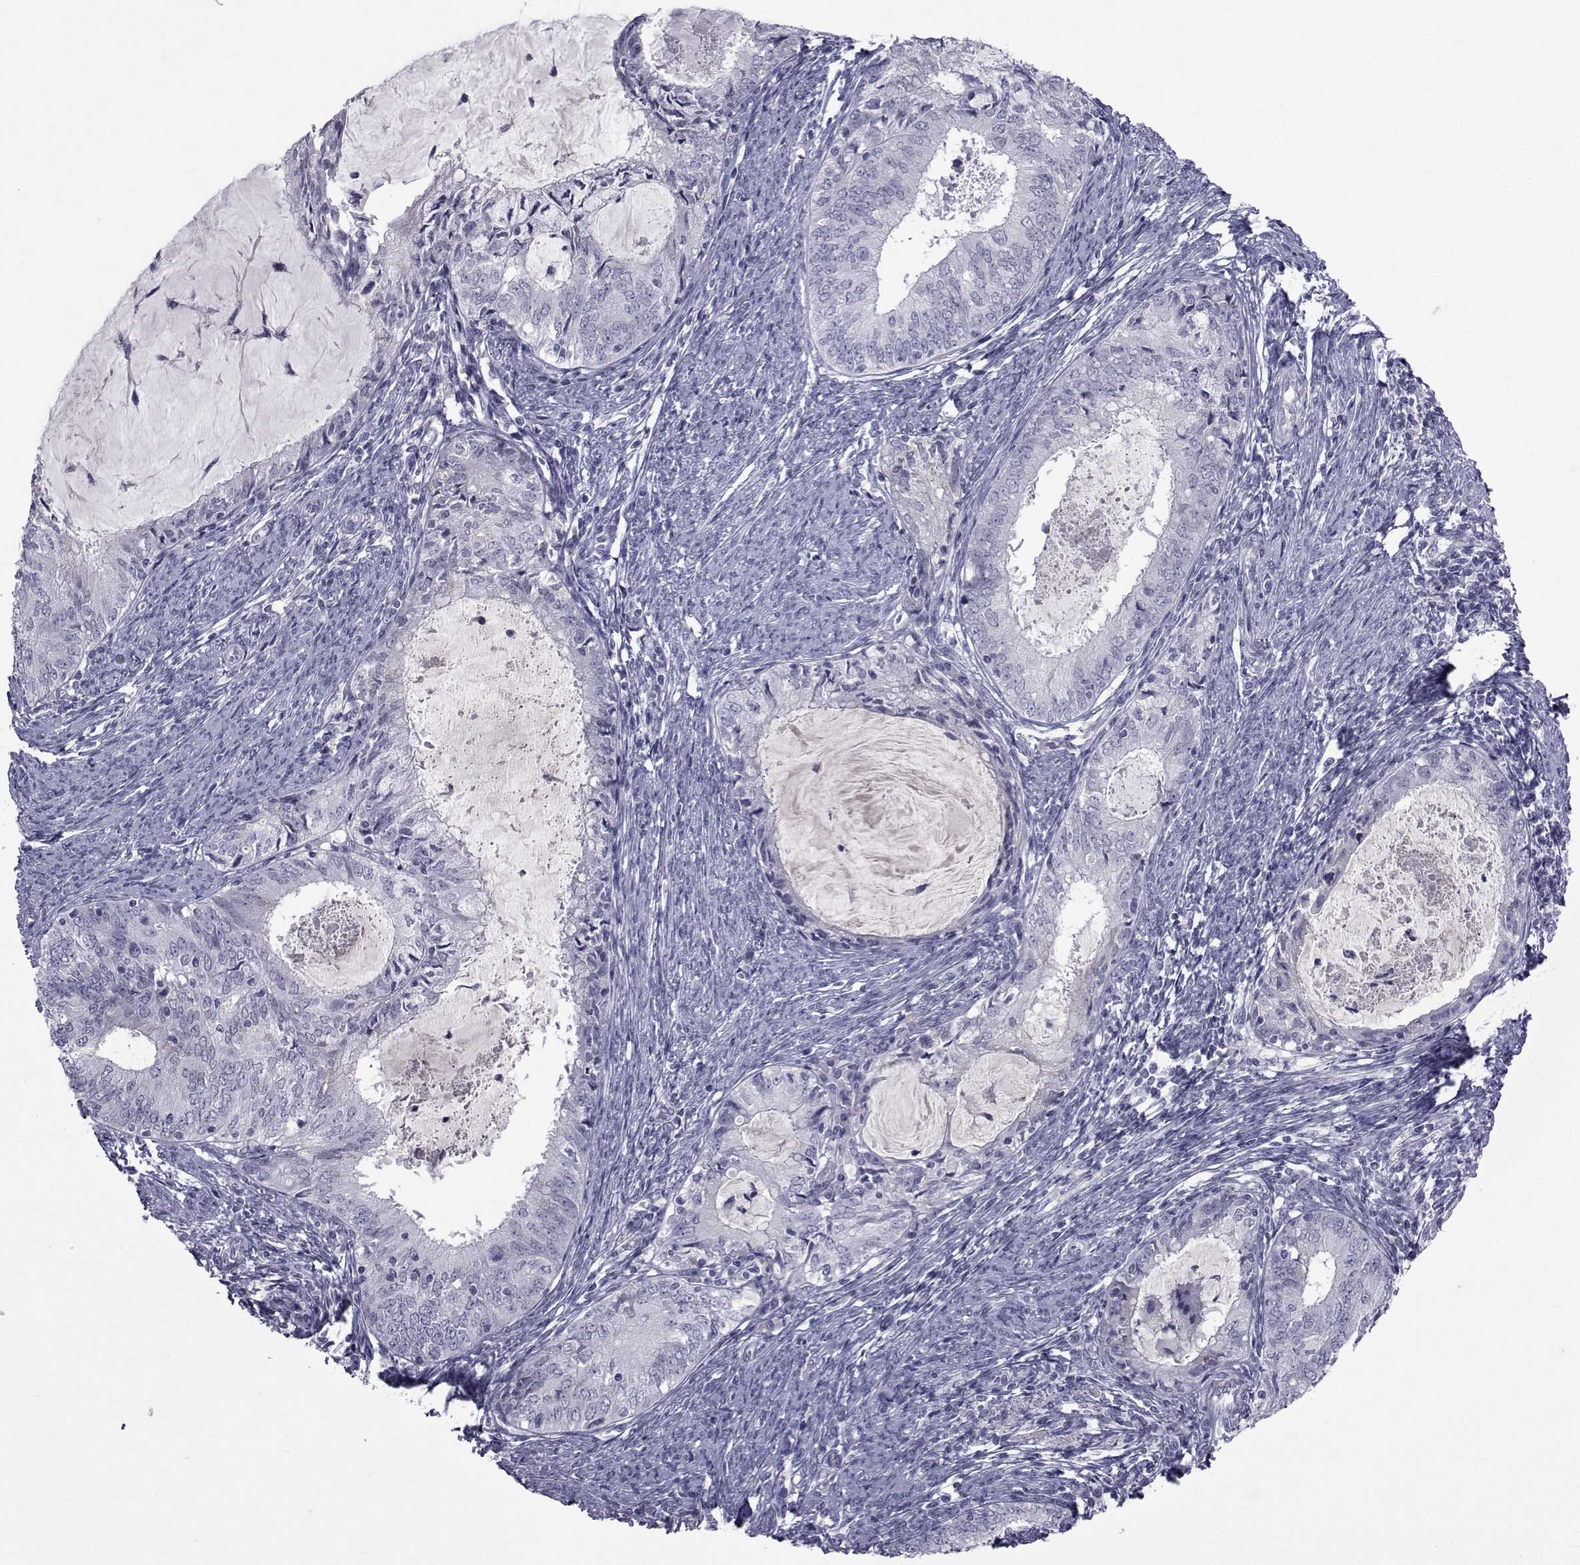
{"staining": {"intensity": "negative", "quantity": "none", "location": "none"}, "tissue": "endometrial cancer", "cell_type": "Tumor cells", "image_type": "cancer", "snomed": [{"axis": "morphology", "description": "Adenocarcinoma, NOS"}, {"axis": "topography", "description": "Endometrium"}], "caption": "The photomicrograph shows no significant expression in tumor cells of endometrial adenocarcinoma.", "gene": "PAX2", "patient": {"sex": "female", "age": 57}}